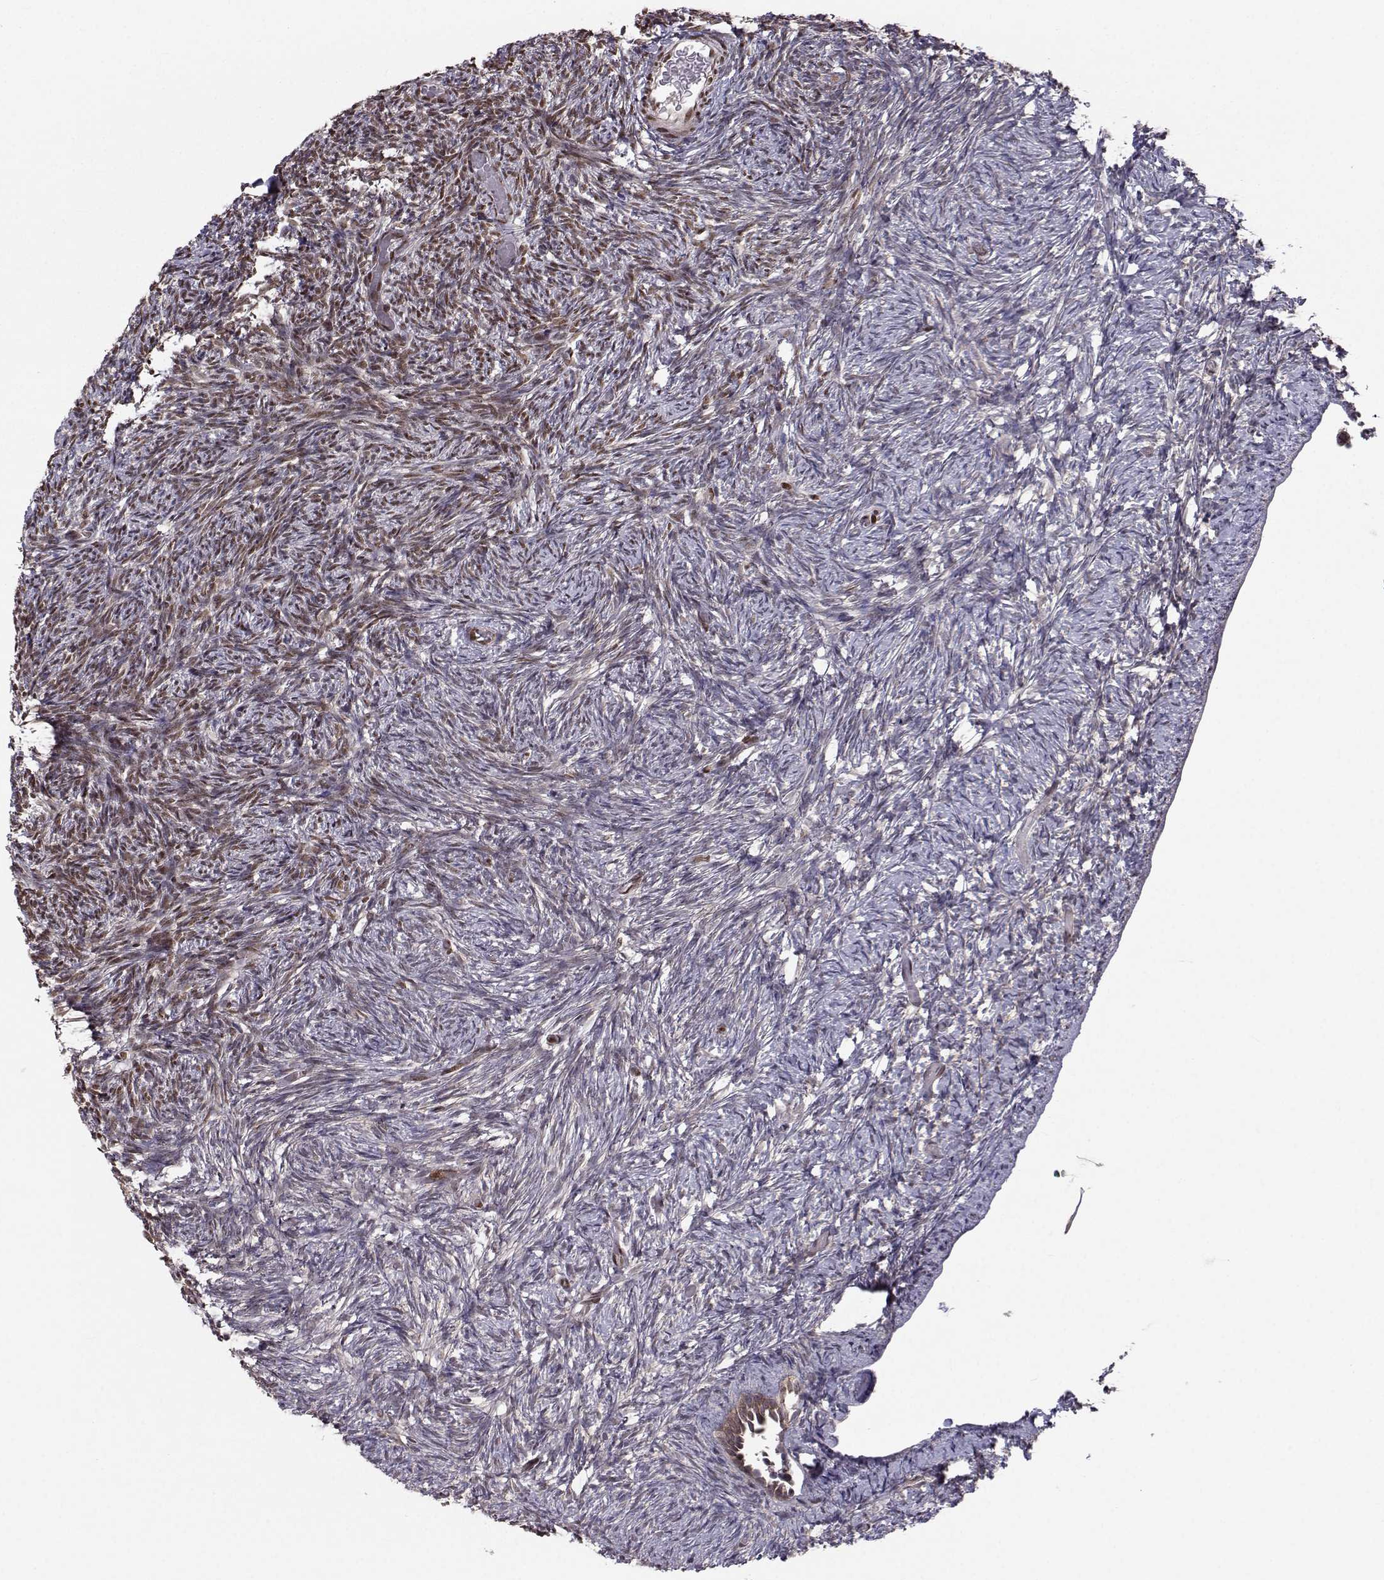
{"staining": {"intensity": "moderate", "quantity": "<25%", "location": "nuclear"}, "tissue": "ovary", "cell_type": "Ovarian stroma cells", "image_type": "normal", "snomed": [{"axis": "morphology", "description": "Normal tissue, NOS"}, {"axis": "topography", "description": "Ovary"}], "caption": "Immunohistochemical staining of normal human ovary displays moderate nuclear protein staining in approximately <25% of ovarian stroma cells.", "gene": "PKN2", "patient": {"sex": "female", "age": 39}}